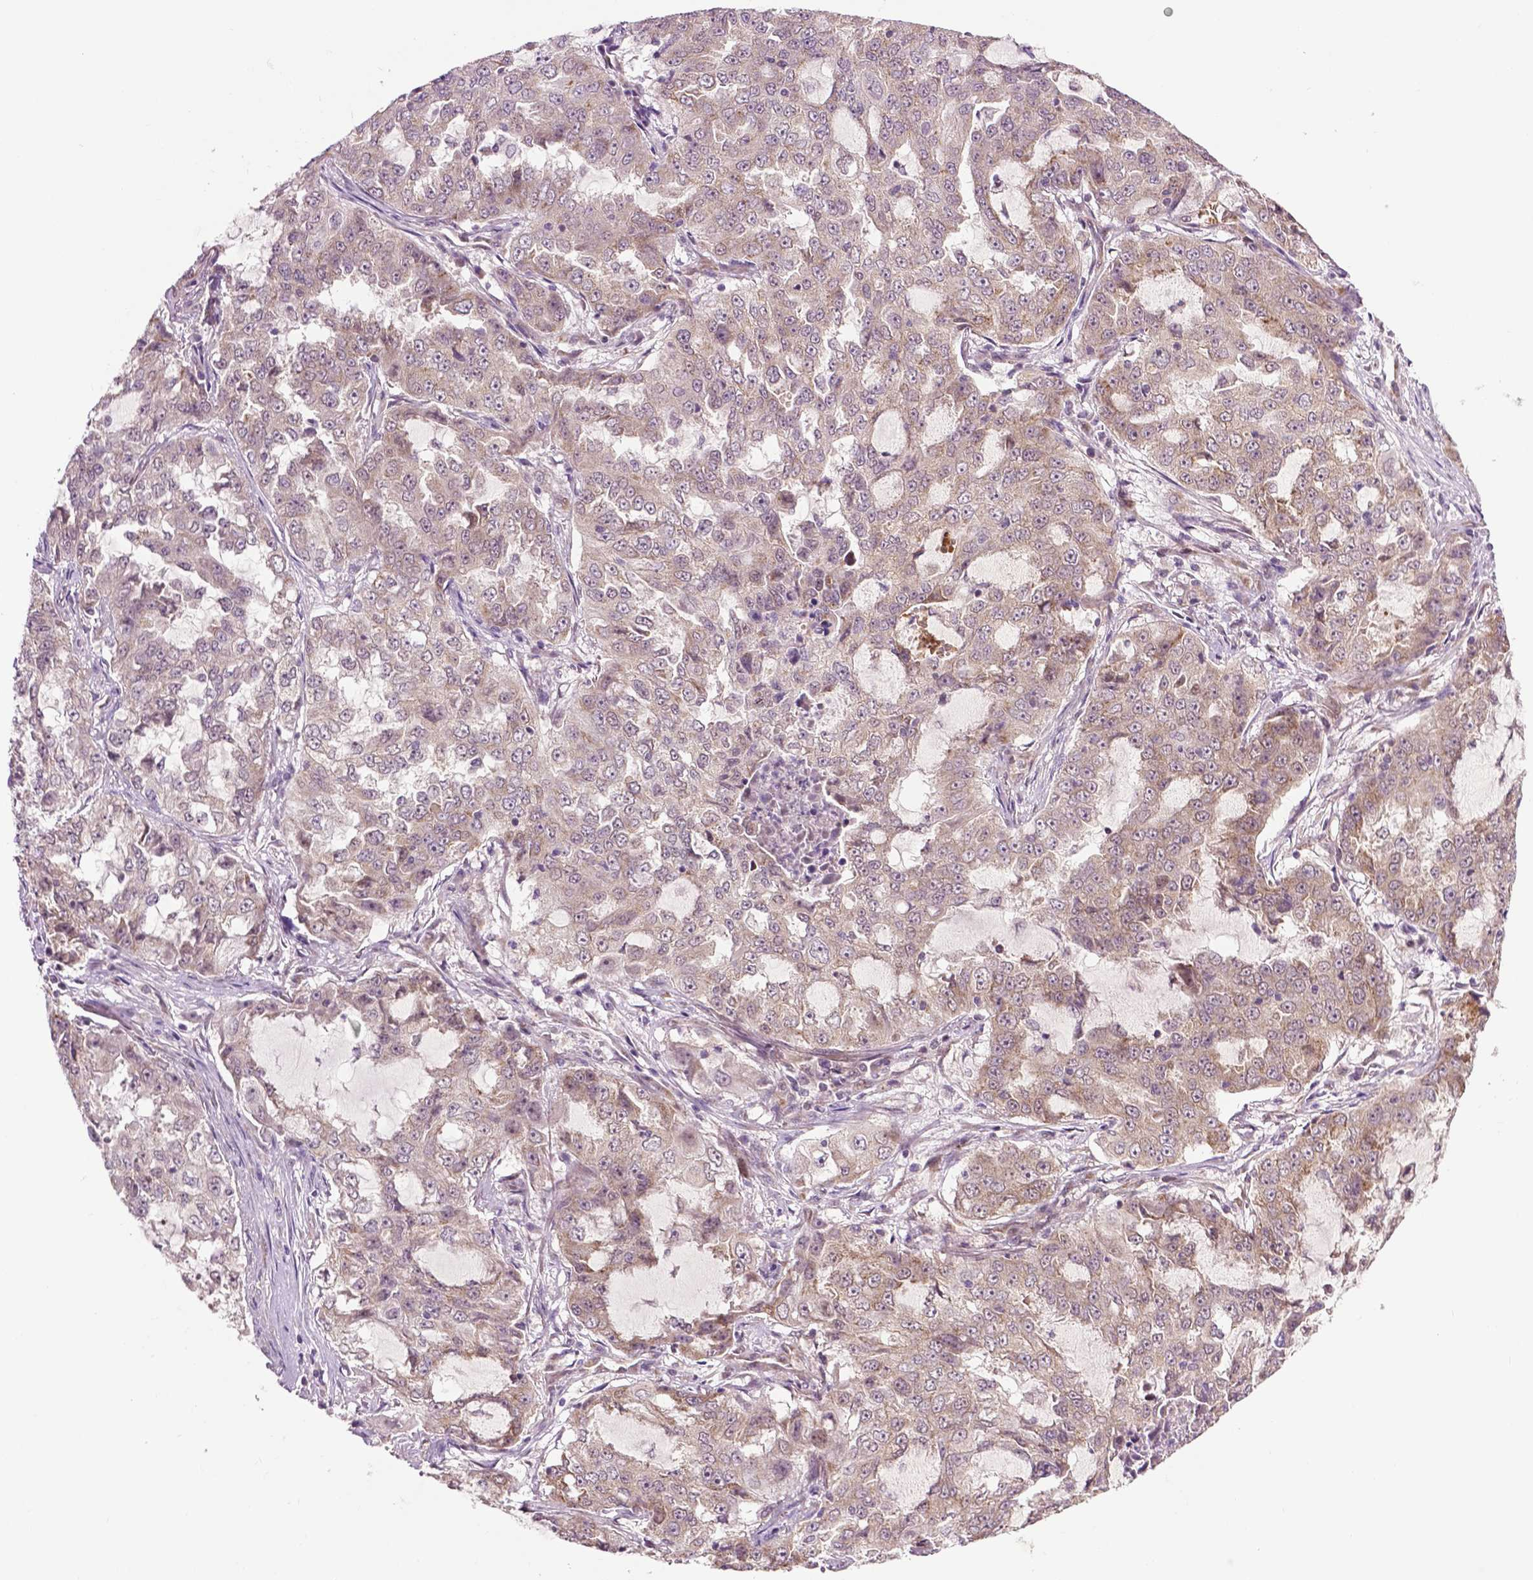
{"staining": {"intensity": "weak", "quantity": "<25%", "location": "cytoplasmic/membranous"}, "tissue": "lung cancer", "cell_type": "Tumor cells", "image_type": "cancer", "snomed": [{"axis": "morphology", "description": "Adenocarcinoma, NOS"}, {"axis": "topography", "description": "Lung"}], "caption": "This image is of adenocarcinoma (lung) stained with IHC to label a protein in brown with the nuclei are counter-stained blue. There is no expression in tumor cells. (DAB IHC visualized using brightfield microscopy, high magnification).", "gene": "ZNF41", "patient": {"sex": "female", "age": 61}}